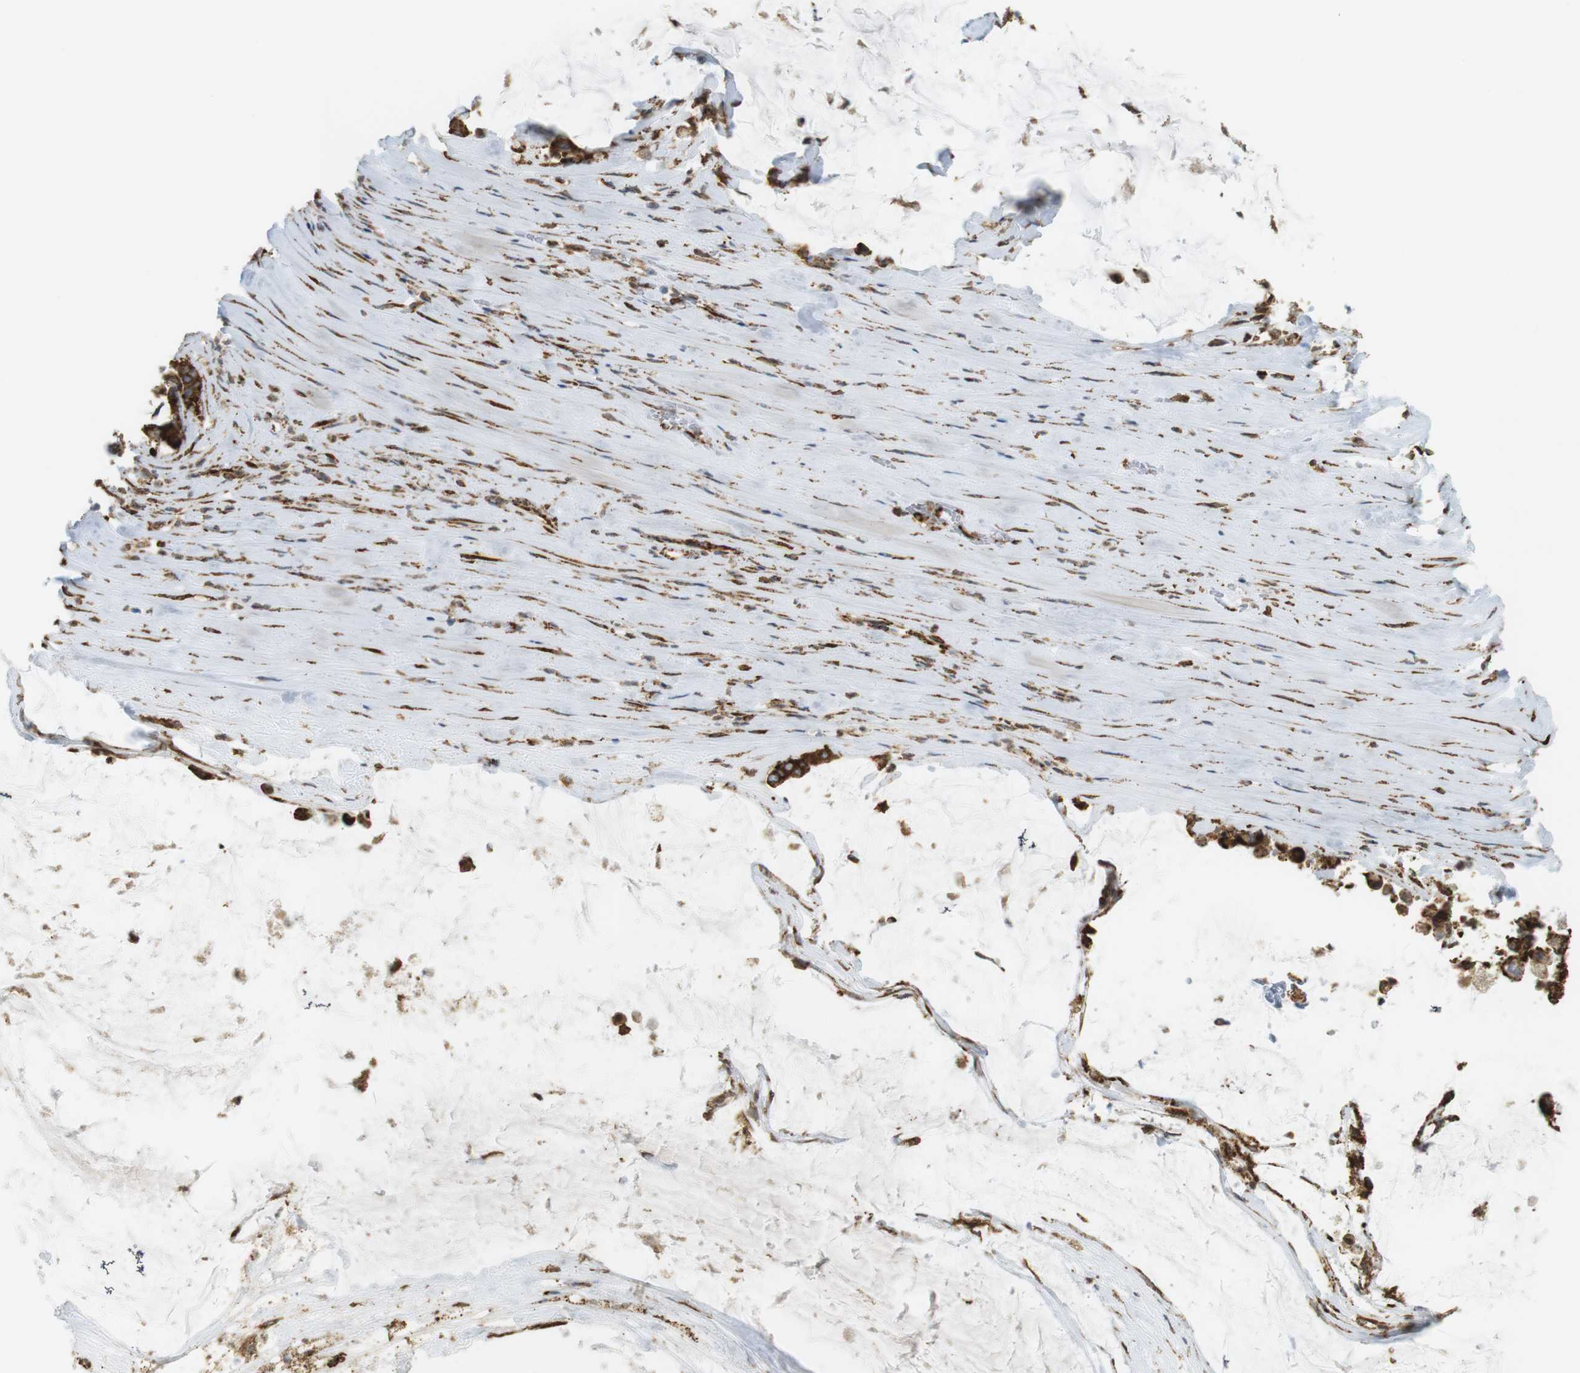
{"staining": {"intensity": "strong", "quantity": ">75%", "location": "cytoplasmic/membranous"}, "tissue": "pancreatic cancer", "cell_type": "Tumor cells", "image_type": "cancer", "snomed": [{"axis": "morphology", "description": "Adenocarcinoma, NOS"}, {"axis": "topography", "description": "Pancreas"}], "caption": "A brown stain labels strong cytoplasmic/membranous positivity of a protein in pancreatic cancer tumor cells.", "gene": "MBOAT2", "patient": {"sex": "male", "age": 41}}